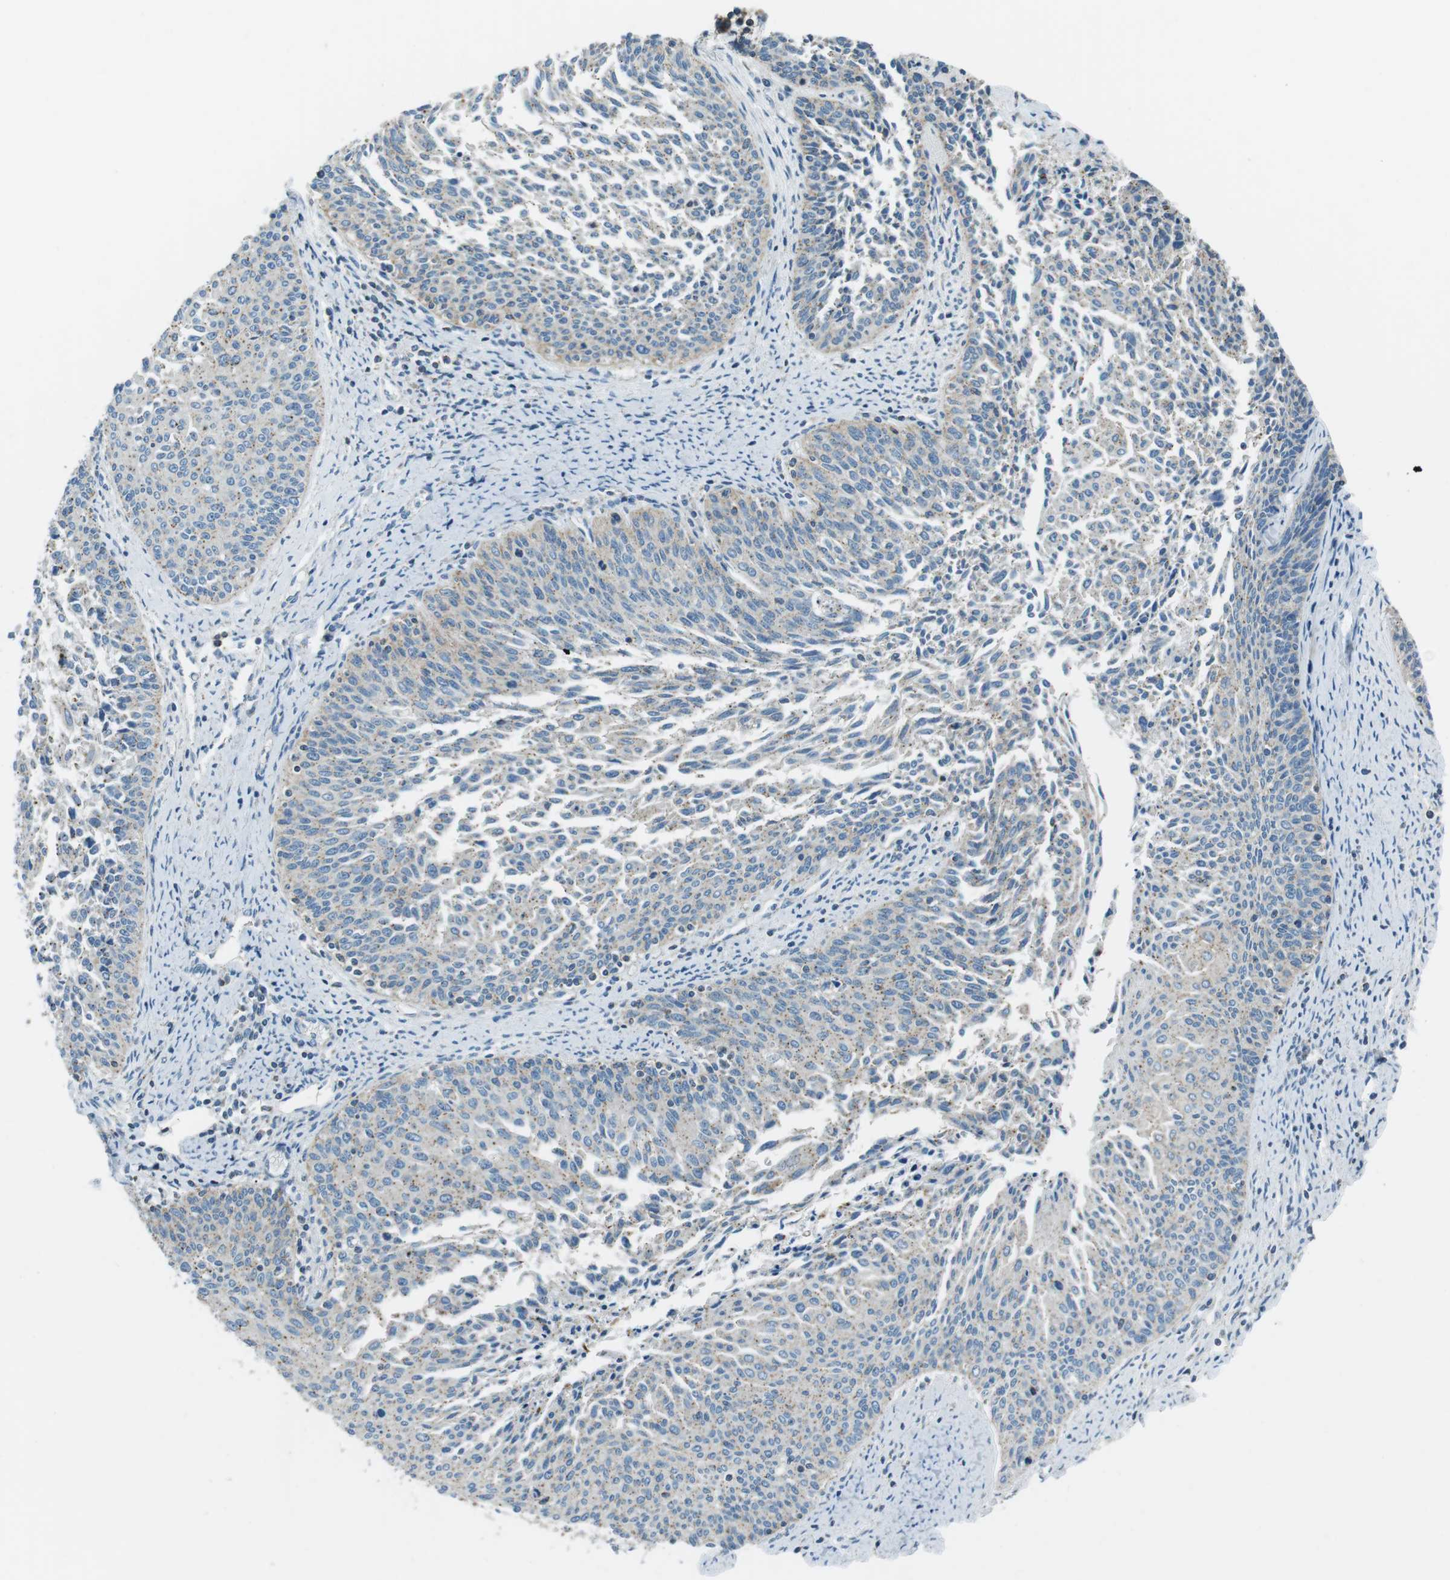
{"staining": {"intensity": "negative", "quantity": "none", "location": "none"}, "tissue": "cervical cancer", "cell_type": "Tumor cells", "image_type": "cancer", "snomed": [{"axis": "morphology", "description": "Squamous cell carcinoma, NOS"}, {"axis": "topography", "description": "Cervix"}], "caption": "The histopathology image displays no significant positivity in tumor cells of cervical cancer.", "gene": "FAM3B", "patient": {"sex": "female", "age": 55}}